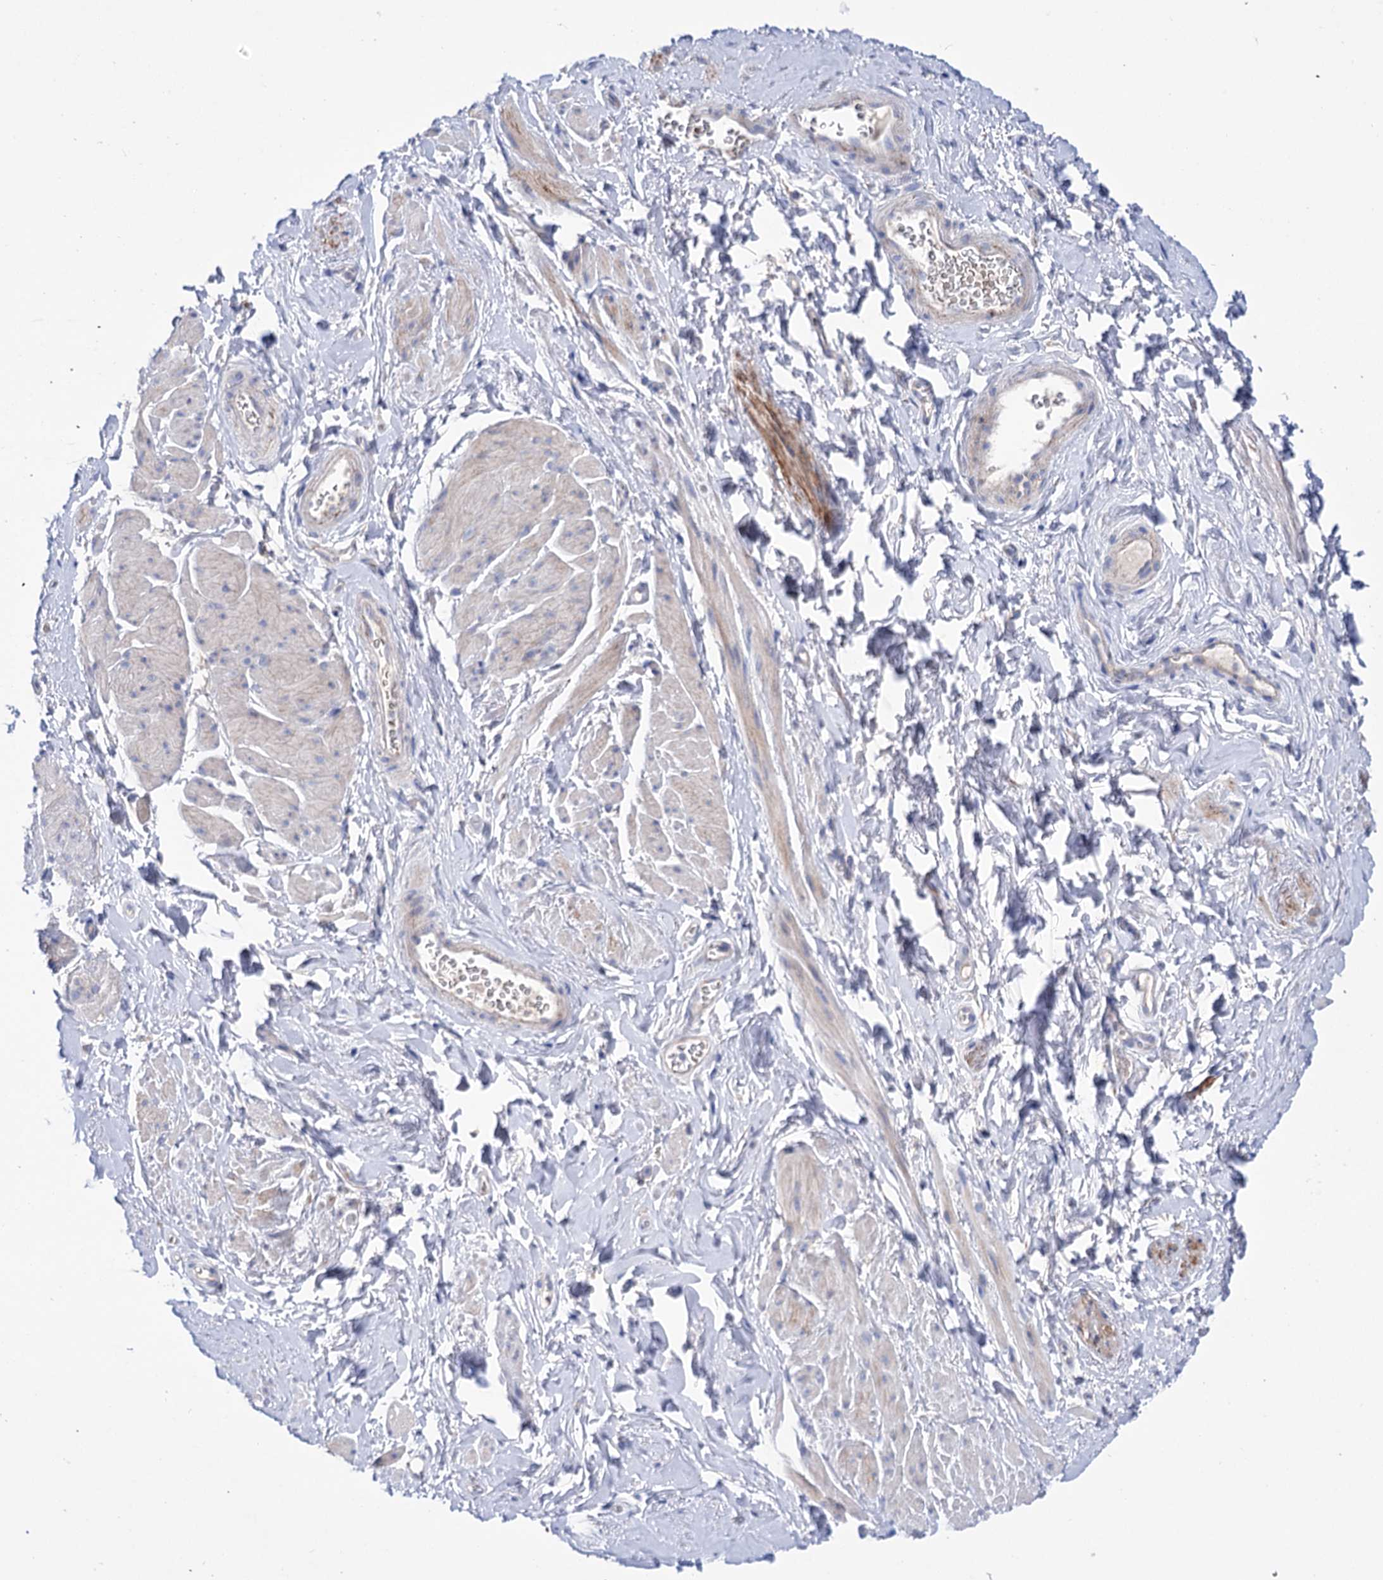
{"staining": {"intensity": "negative", "quantity": "none", "location": "none"}, "tissue": "smooth muscle", "cell_type": "Smooth muscle cells", "image_type": "normal", "snomed": [{"axis": "morphology", "description": "Normal tissue, NOS"}, {"axis": "topography", "description": "Smooth muscle"}, {"axis": "topography", "description": "Peripheral nerve tissue"}], "caption": "IHC micrograph of normal human smooth muscle stained for a protein (brown), which exhibits no staining in smooth muscle cells. Brightfield microscopy of immunohistochemistry stained with DAB (3,3'-diaminobenzidine) (brown) and hematoxylin (blue), captured at high magnification.", "gene": "YARS2", "patient": {"sex": "male", "age": 69}}